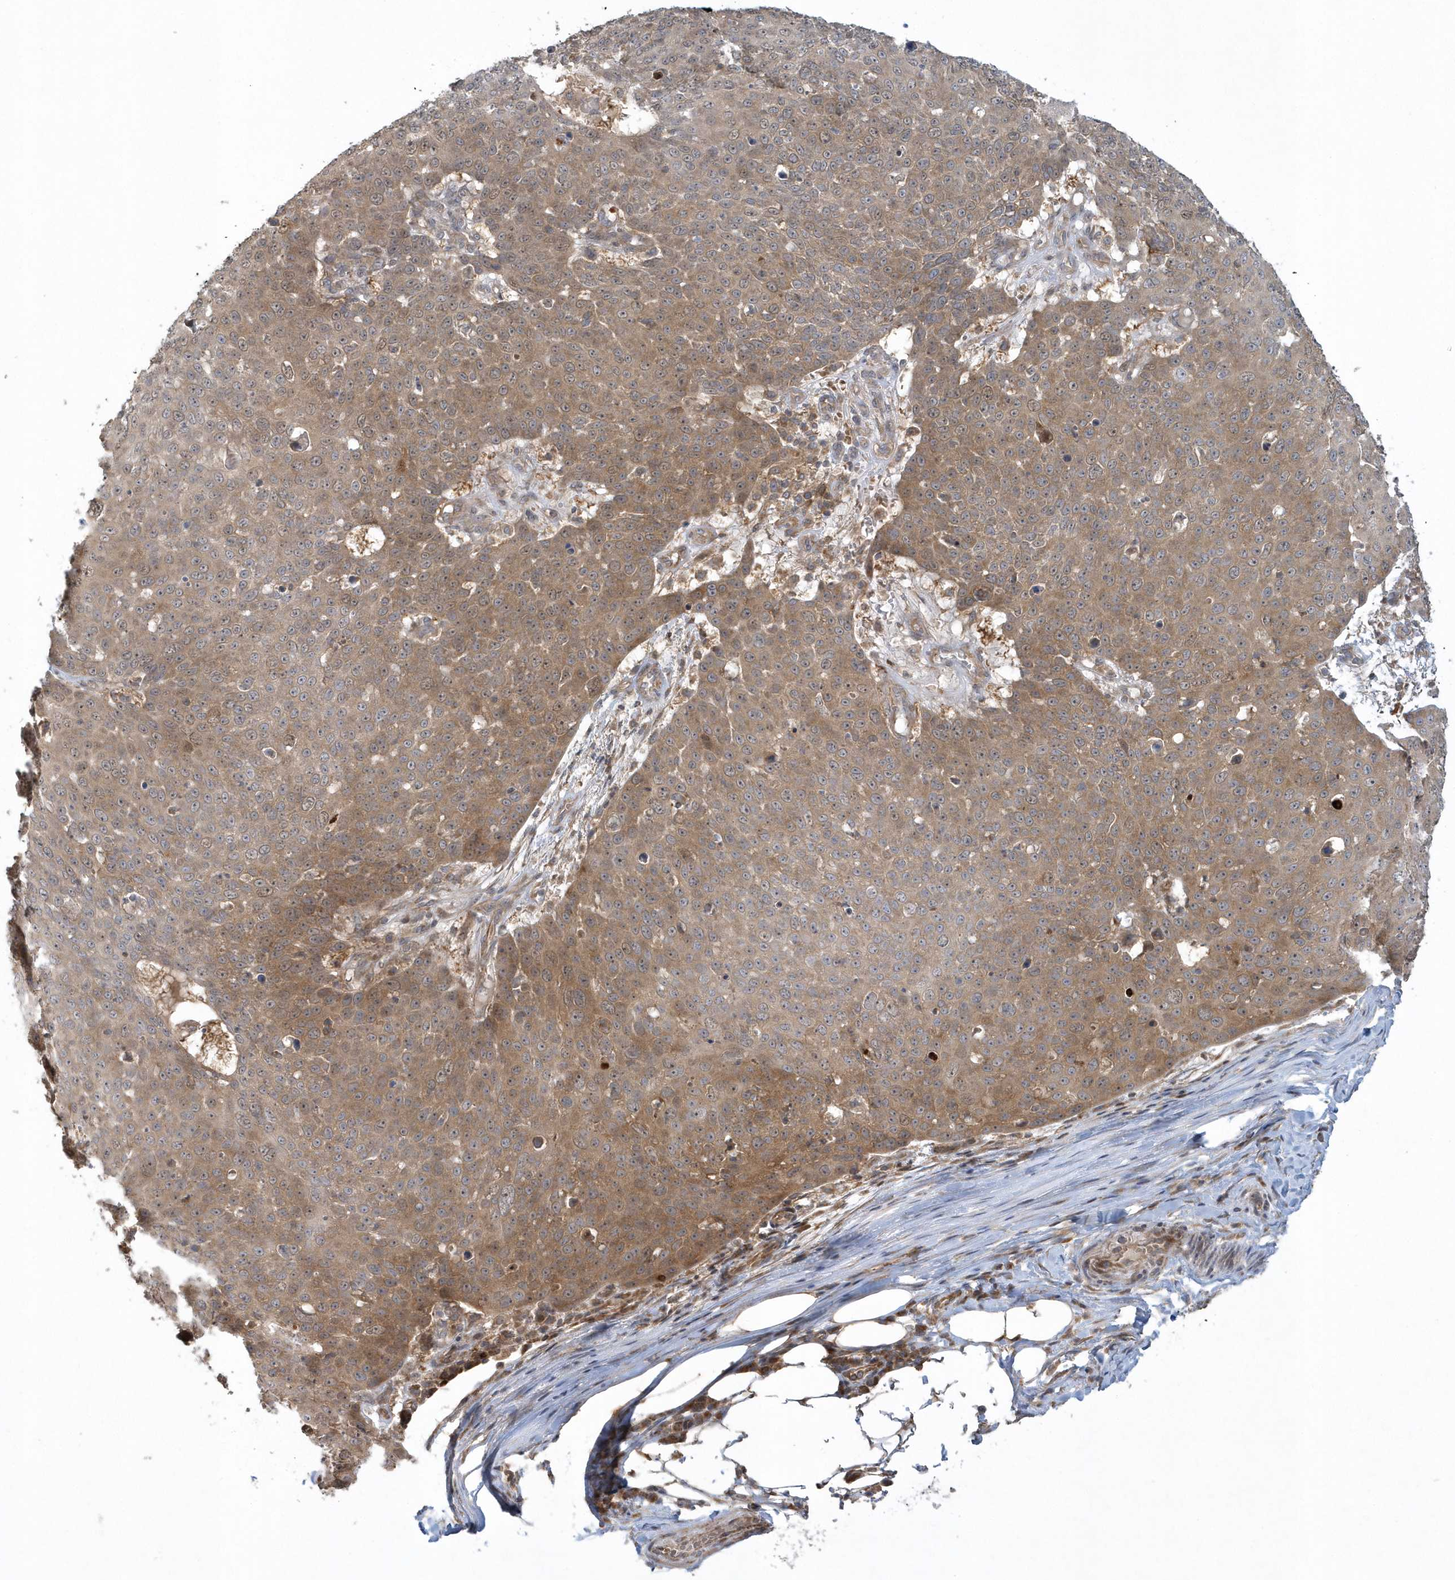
{"staining": {"intensity": "moderate", "quantity": ">75%", "location": "cytoplasmic/membranous"}, "tissue": "skin cancer", "cell_type": "Tumor cells", "image_type": "cancer", "snomed": [{"axis": "morphology", "description": "Squamous cell carcinoma, NOS"}, {"axis": "topography", "description": "Skin"}], "caption": "The image shows immunohistochemical staining of squamous cell carcinoma (skin). There is moderate cytoplasmic/membranous positivity is seen in about >75% of tumor cells. (Brightfield microscopy of DAB IHC at high magnification).", "gene": "THG1L", "patient": {"sex": "male", "age": 71}}